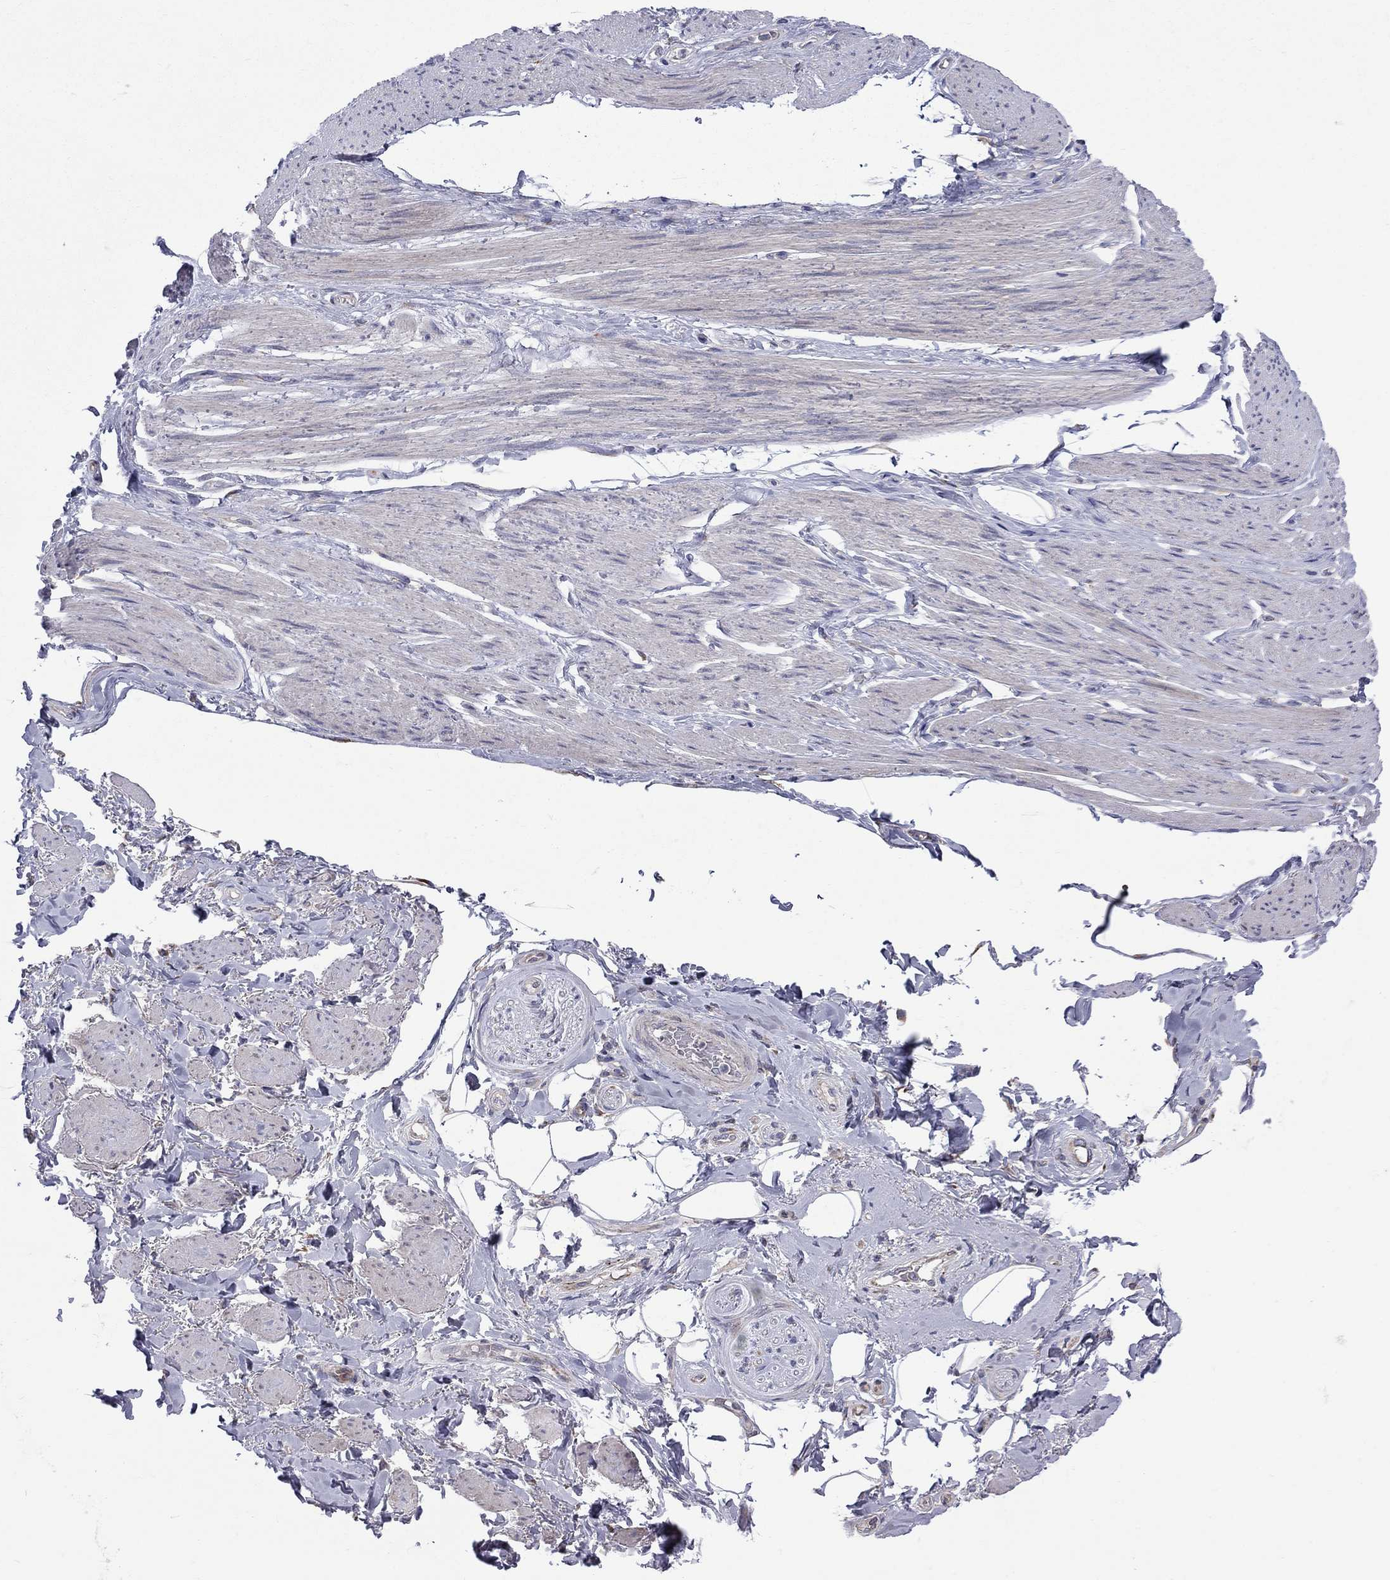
{"staining": {"intensity": "negative", "quantity": "none", "location": "none"}, "tissue": "adipose tissue", "cell_type": "Adipocytes", "image_type": "normal", "snomed": [{"axis": "morphology", "description": "Normal tissue, NOS"}, {"axis": "topography", "description": "Skeletal muscle"}, {"axis": "topography", "description": "Anal"}, {"axis": "topography", "description": "Peripheral nerve tissue"}], "caption": "Adipocytes are negative for brown protein staining in normal adipose tissue. (IHC, brightfield microscopy, high magnification).", "gene": "ASNS", "patient": {"sex": "male", "age": 53}}